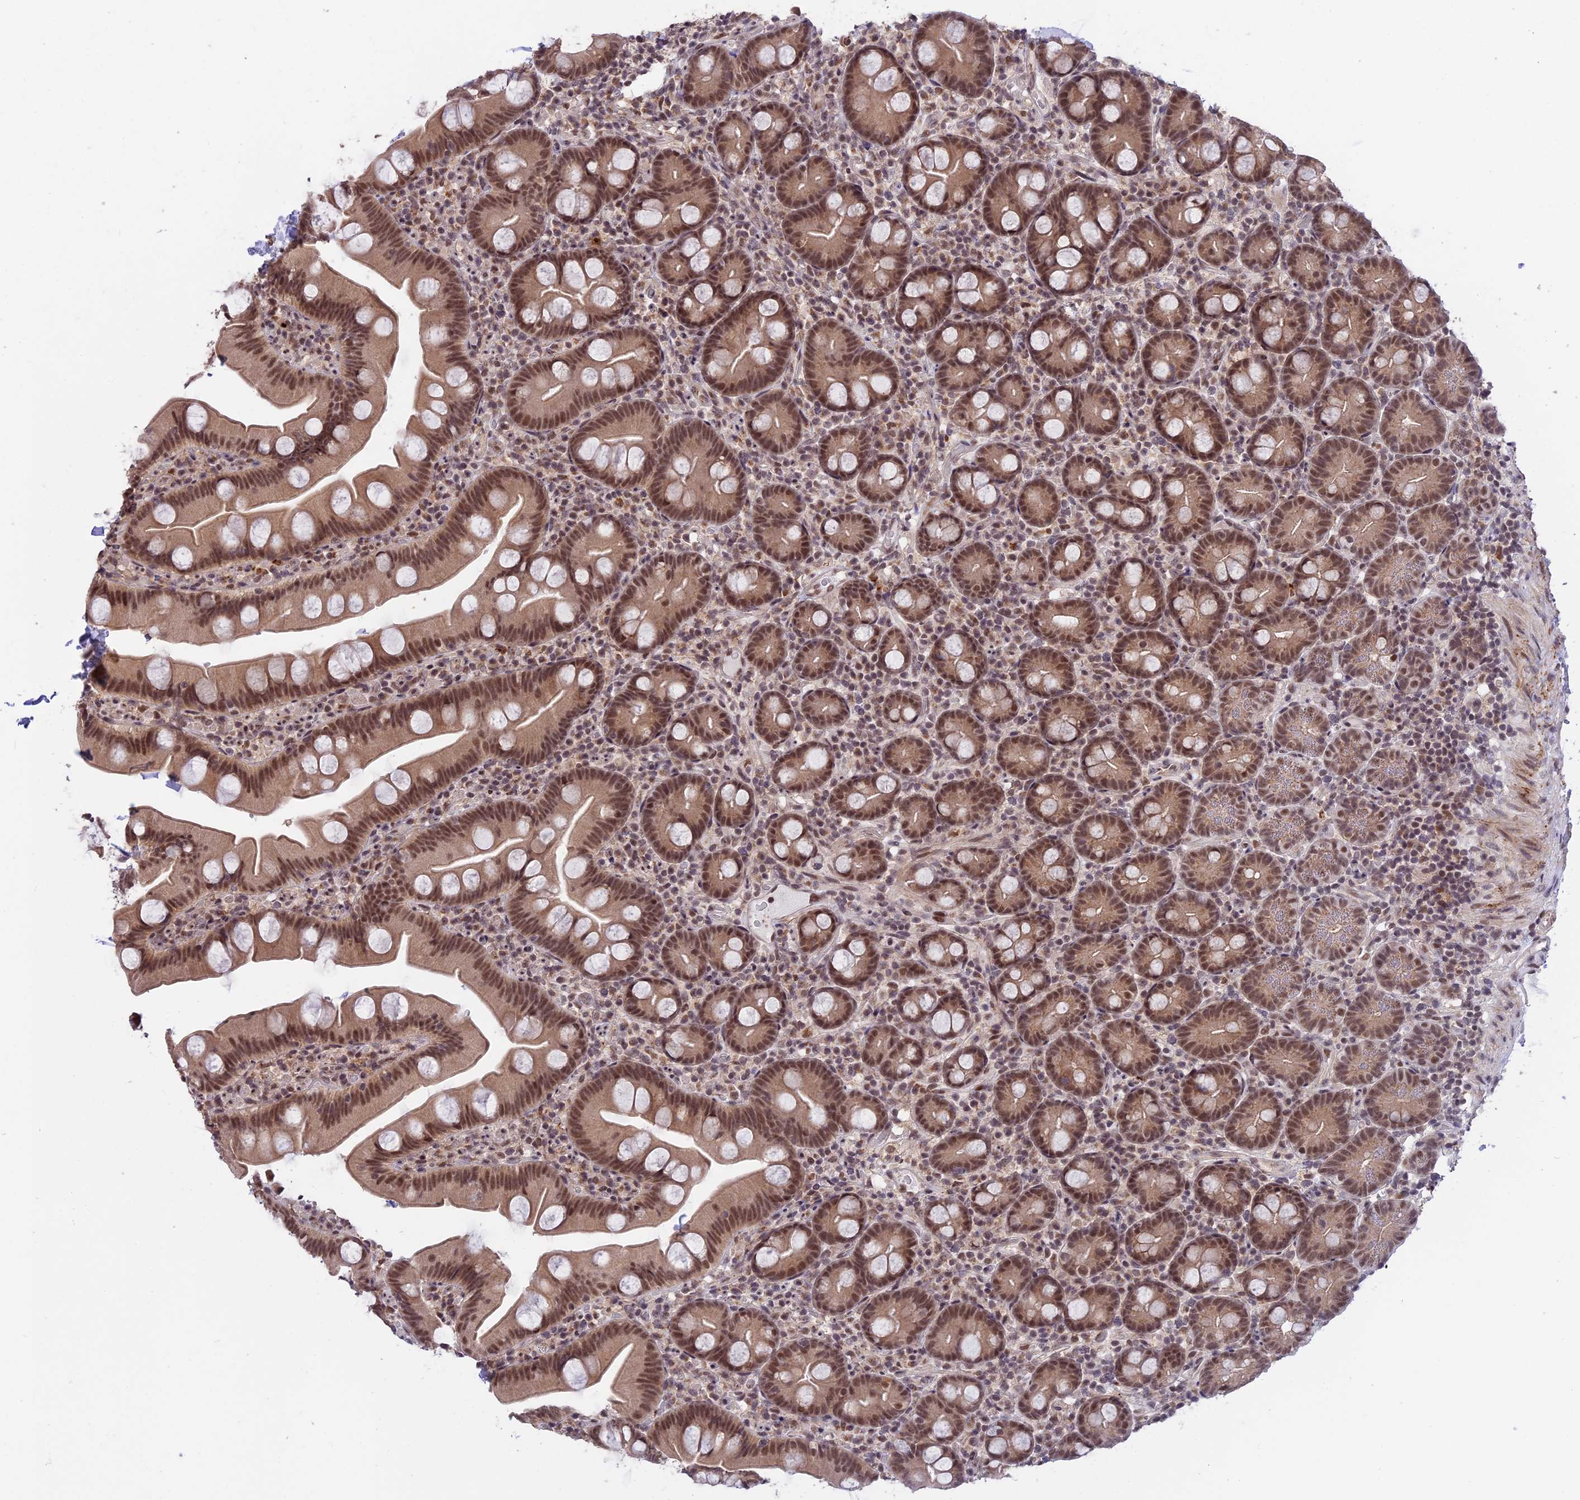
{"staining": {"intensity": "moderate", "quantity": "25%-75%", "location": "nuclear"}, "tissue": "small intestine", "cell_type": "Glandular cells", "image_type": "normal", "snomed": [{"axis": "morphology", "description": "Normal tissue, NOS"}, {"axis": "topography", "description": "Small intestine"}], "caption": "Approximately 25%-75% of glandular cells in benign small intestine display moderate nuclear protein expression as visualized by brown immunohistochemical staining.", "gene": "POLR2C", "patient": {"sex": "female", "age": 68}}